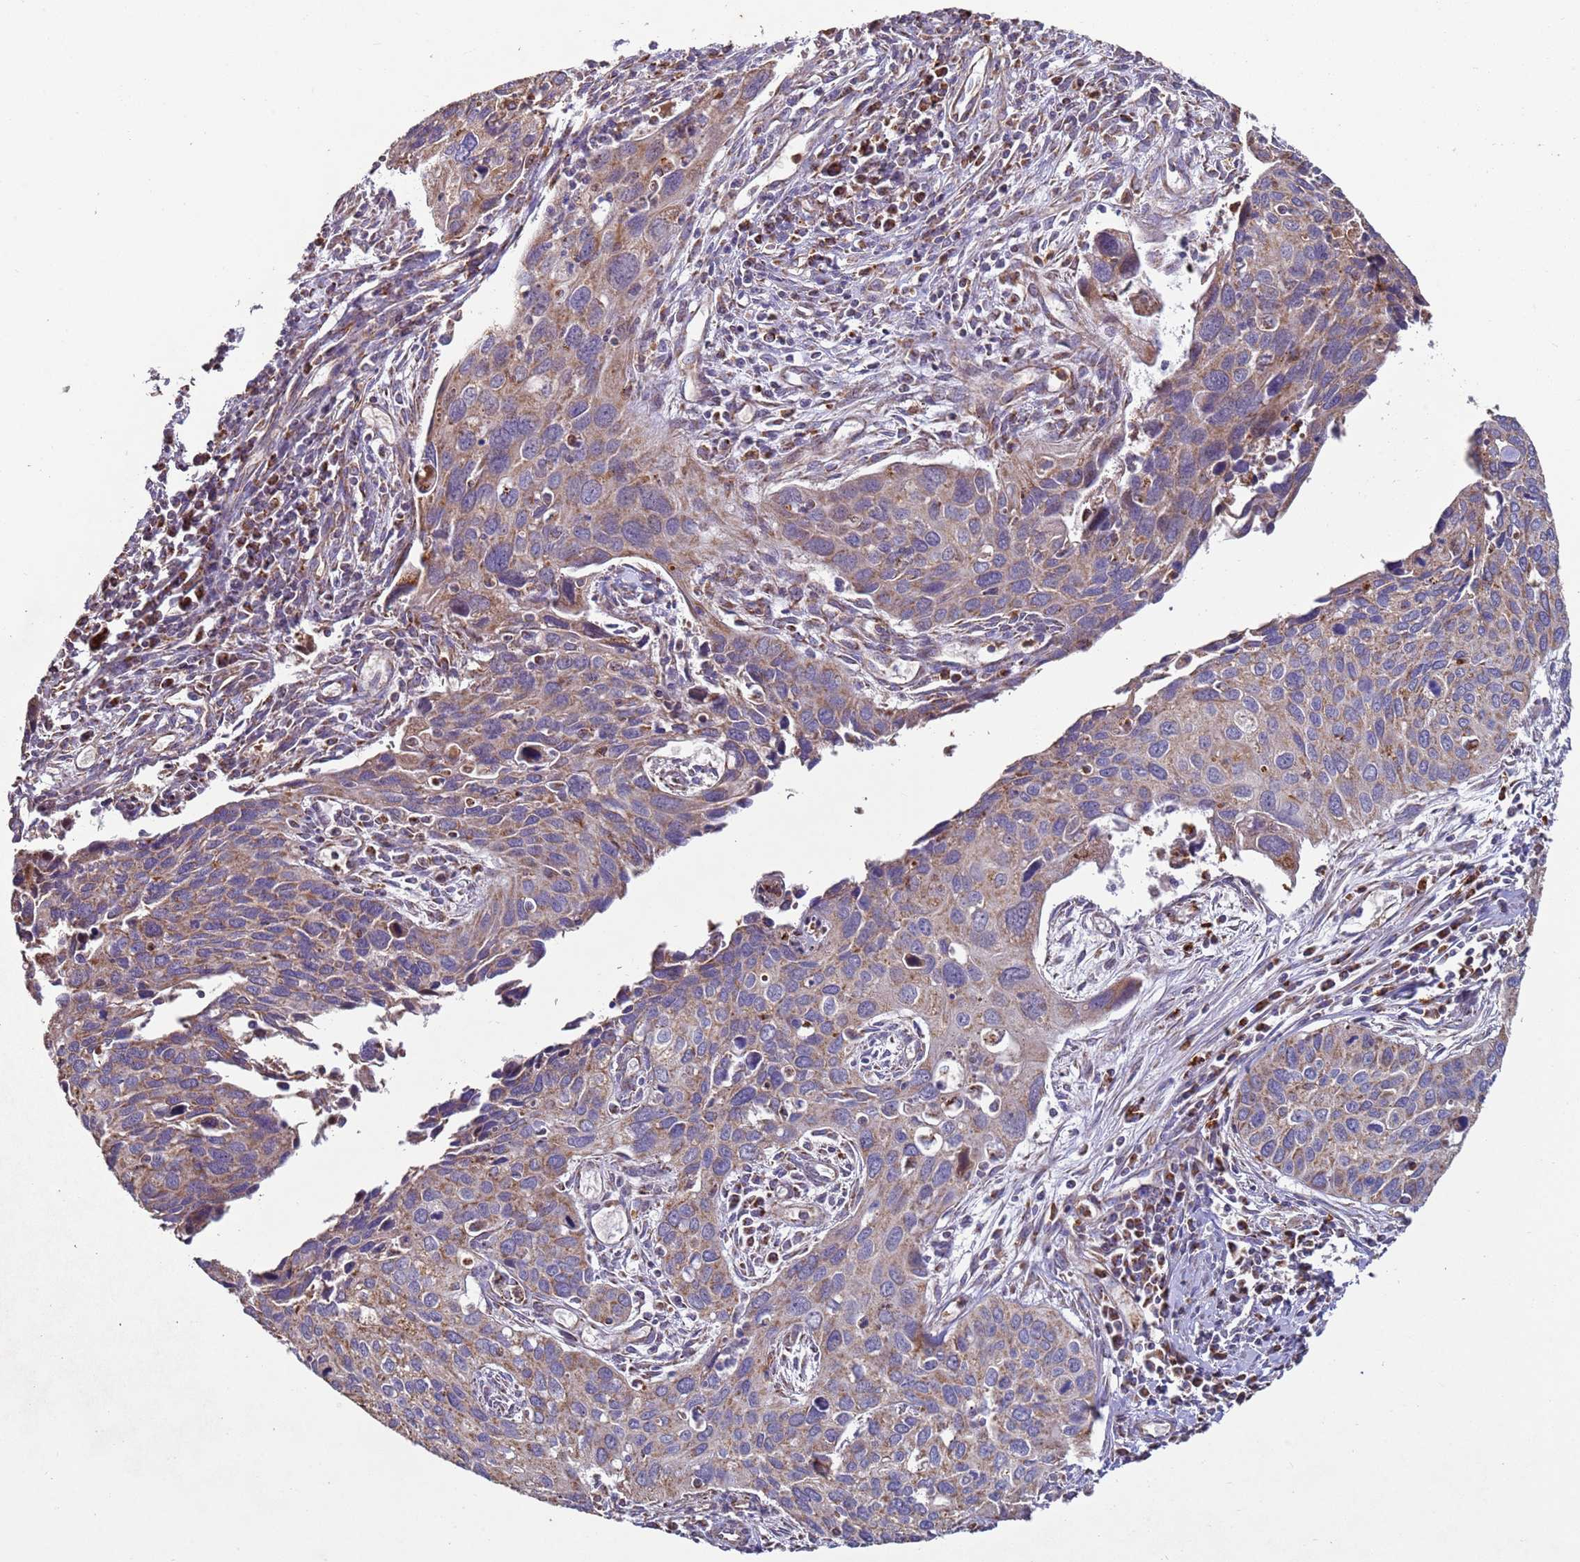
{"staining": {"intensity": "weak", "quantity": "25%-75%", "location": "cytoplasmic/membranous"}, "tissue": "cervical cancer", "cell_type": "Tumor cells", "image_type": "cancer", "snomed": [{"axis": "morphology", "description": "Squamous cell carcinoma, NOS"}, {"axis": "topography", "description": "Cervix"}], "caption": "Tumor cells show weak cytoplasmic/membranous positivity in about 25%-75% of cells in cervical cancer.", "gene": "FBXO33", "patient": {"sex": "female", "age": 55}}